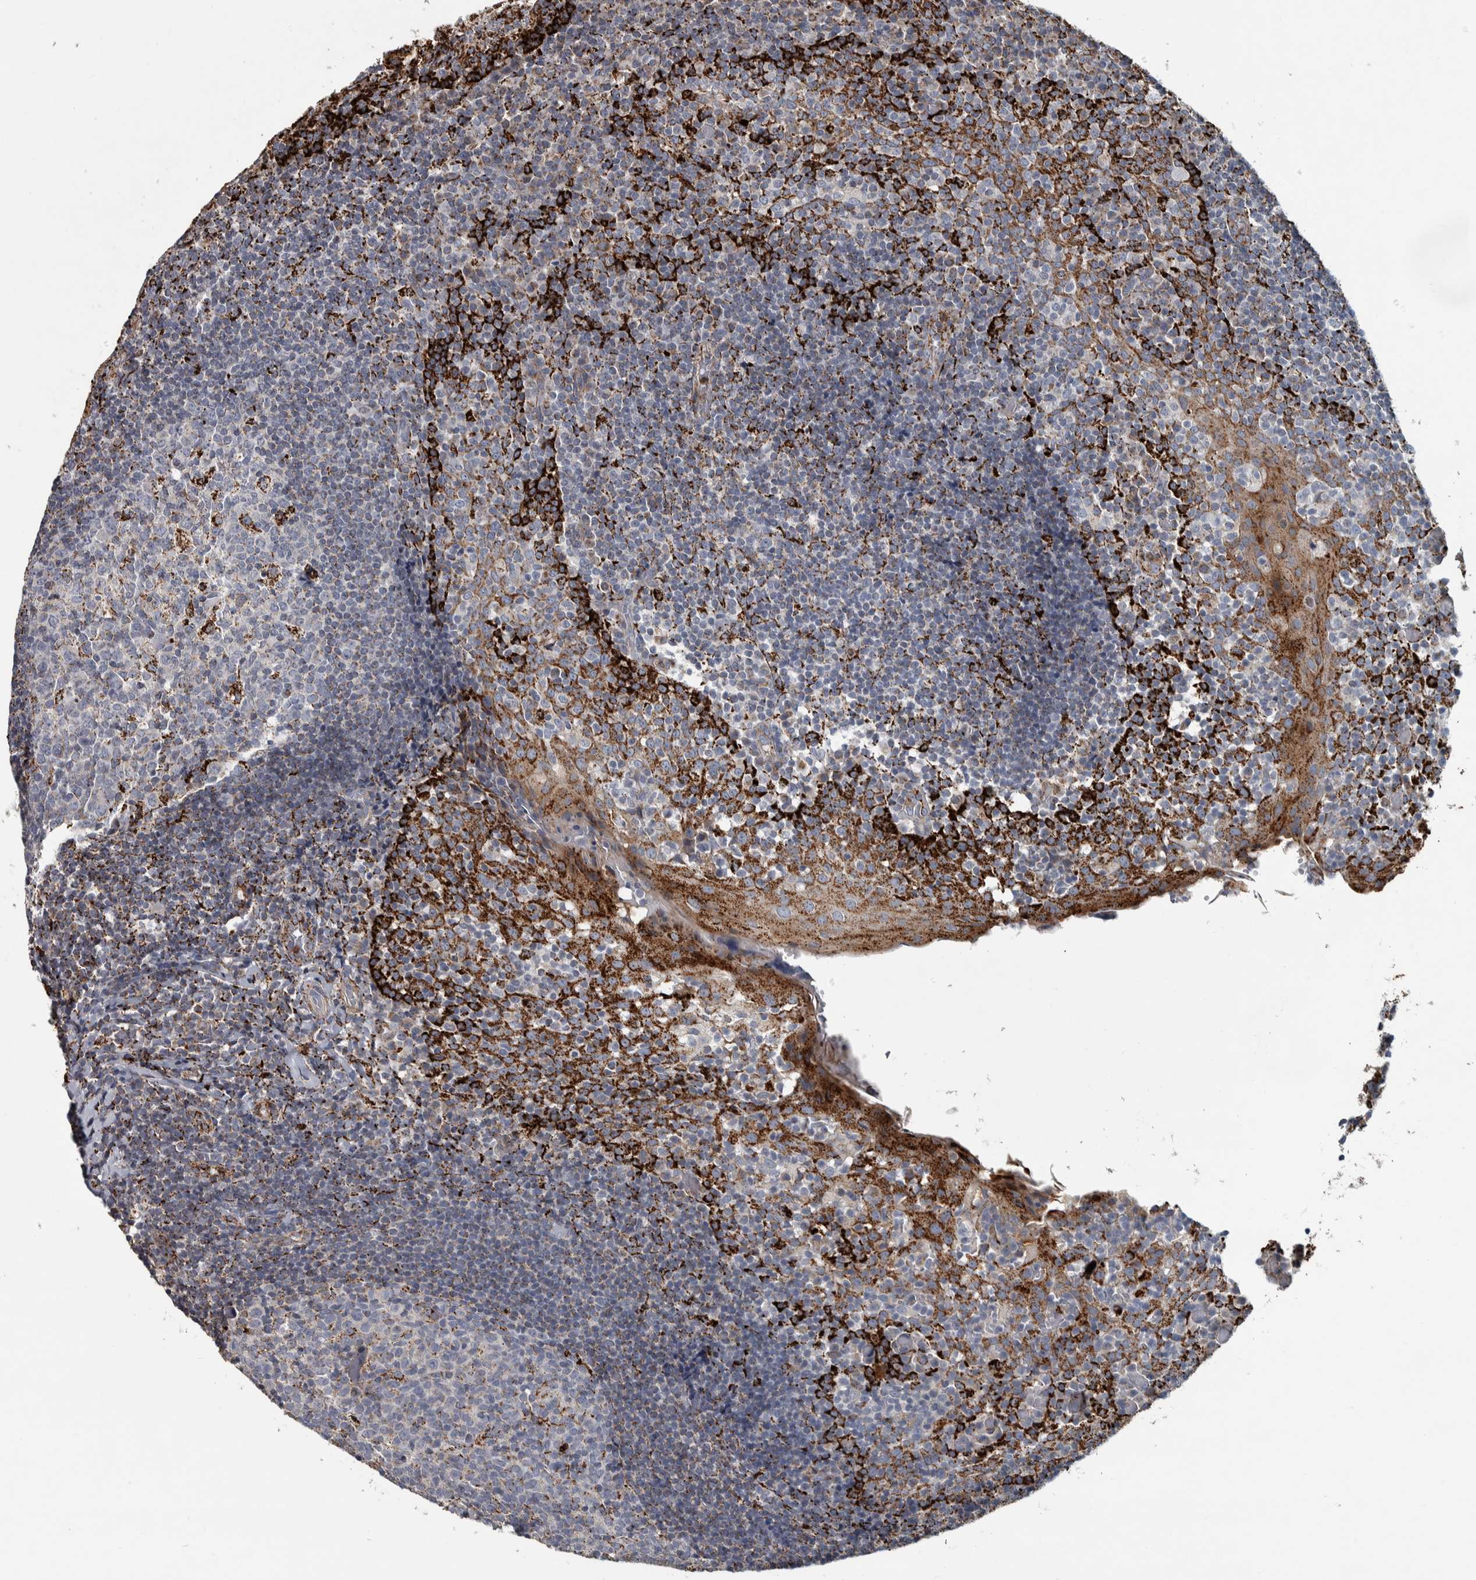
{"staining": {"intensity": "moderate", "quantity": "<25%", "location": "cytoplasmic/membranous"}, "tissue": "tonsil", "cell_type": "Germinal center cells", "image_type": "normal", "snomed": [{"axis": "morphology", "description": "Normal tissue, NOS"}, {"axis": "topography", "description": "Tonsil"}], "caption": "Germinal center cells display low levels of moderate cytoplasmic/membranous positivity in approximately <25% of cells in benign tonsil. The protein of interest is shown in brown color, while the nuclei are stained blue.", "gene": "FAM78A", "patient": {"sex": "female", "age": 19}}